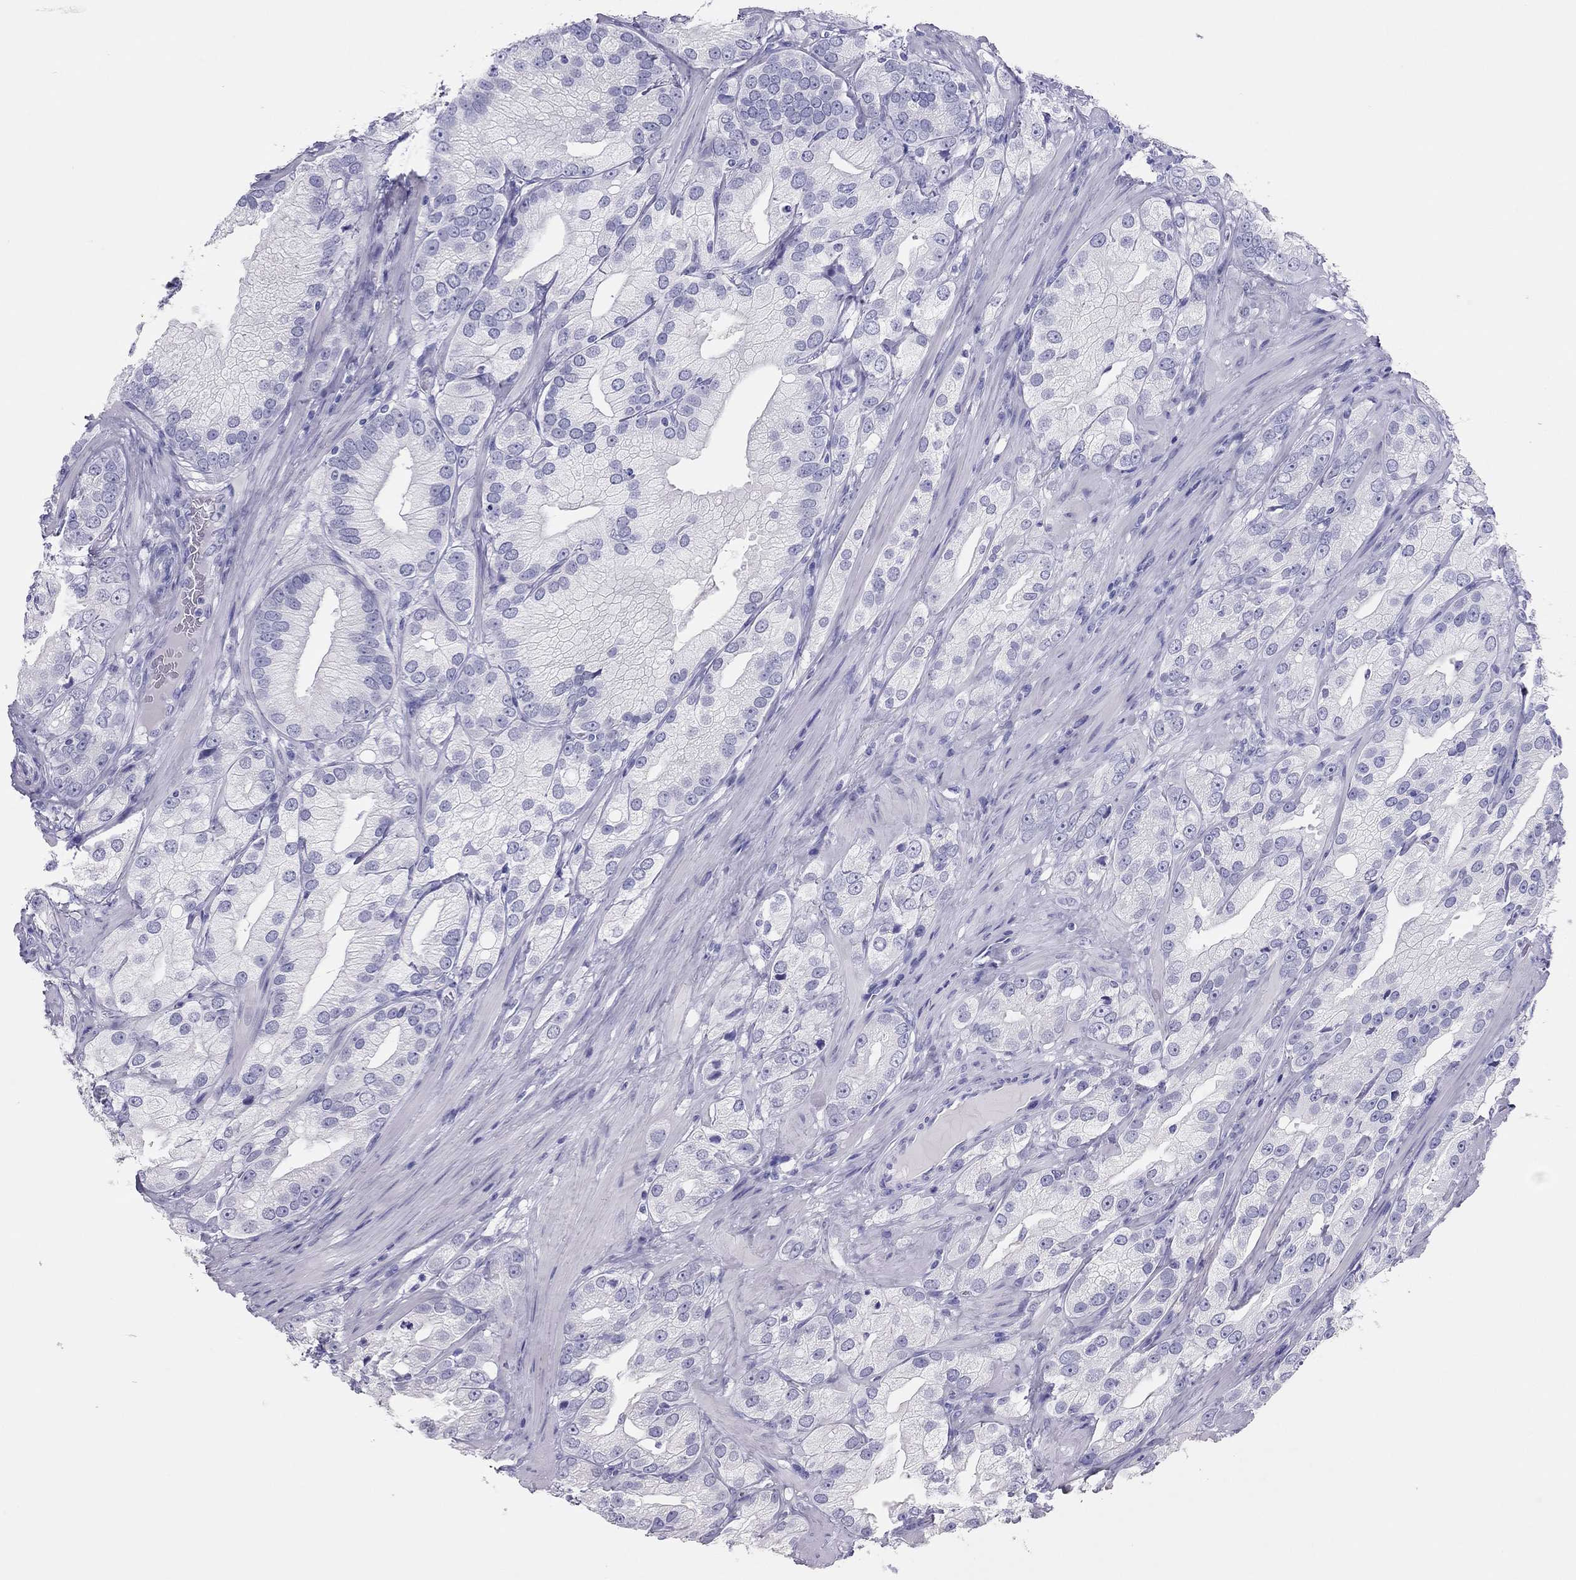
{"staining": {"intensity": "negative", "quantity": "none", "location": "none"}, "tissue": "prostate cancer", "cell_type": "Tumor cells", "image_type": "cancer", "snomed": [{"axis": "morphology", "description": "Adenocarcinoma, High grade"}, {"axis": "topography", "description": "Prostate and seminal vesicle, NOS"}], "caption": "A high-resolution image shows immunohistochemistry staining of prostate adenocarcinoma (high-grade), which exhibits no significant expression in tumor cells.", "gene": "TSHB", "patient": {"sex": "male", "age": 62}}